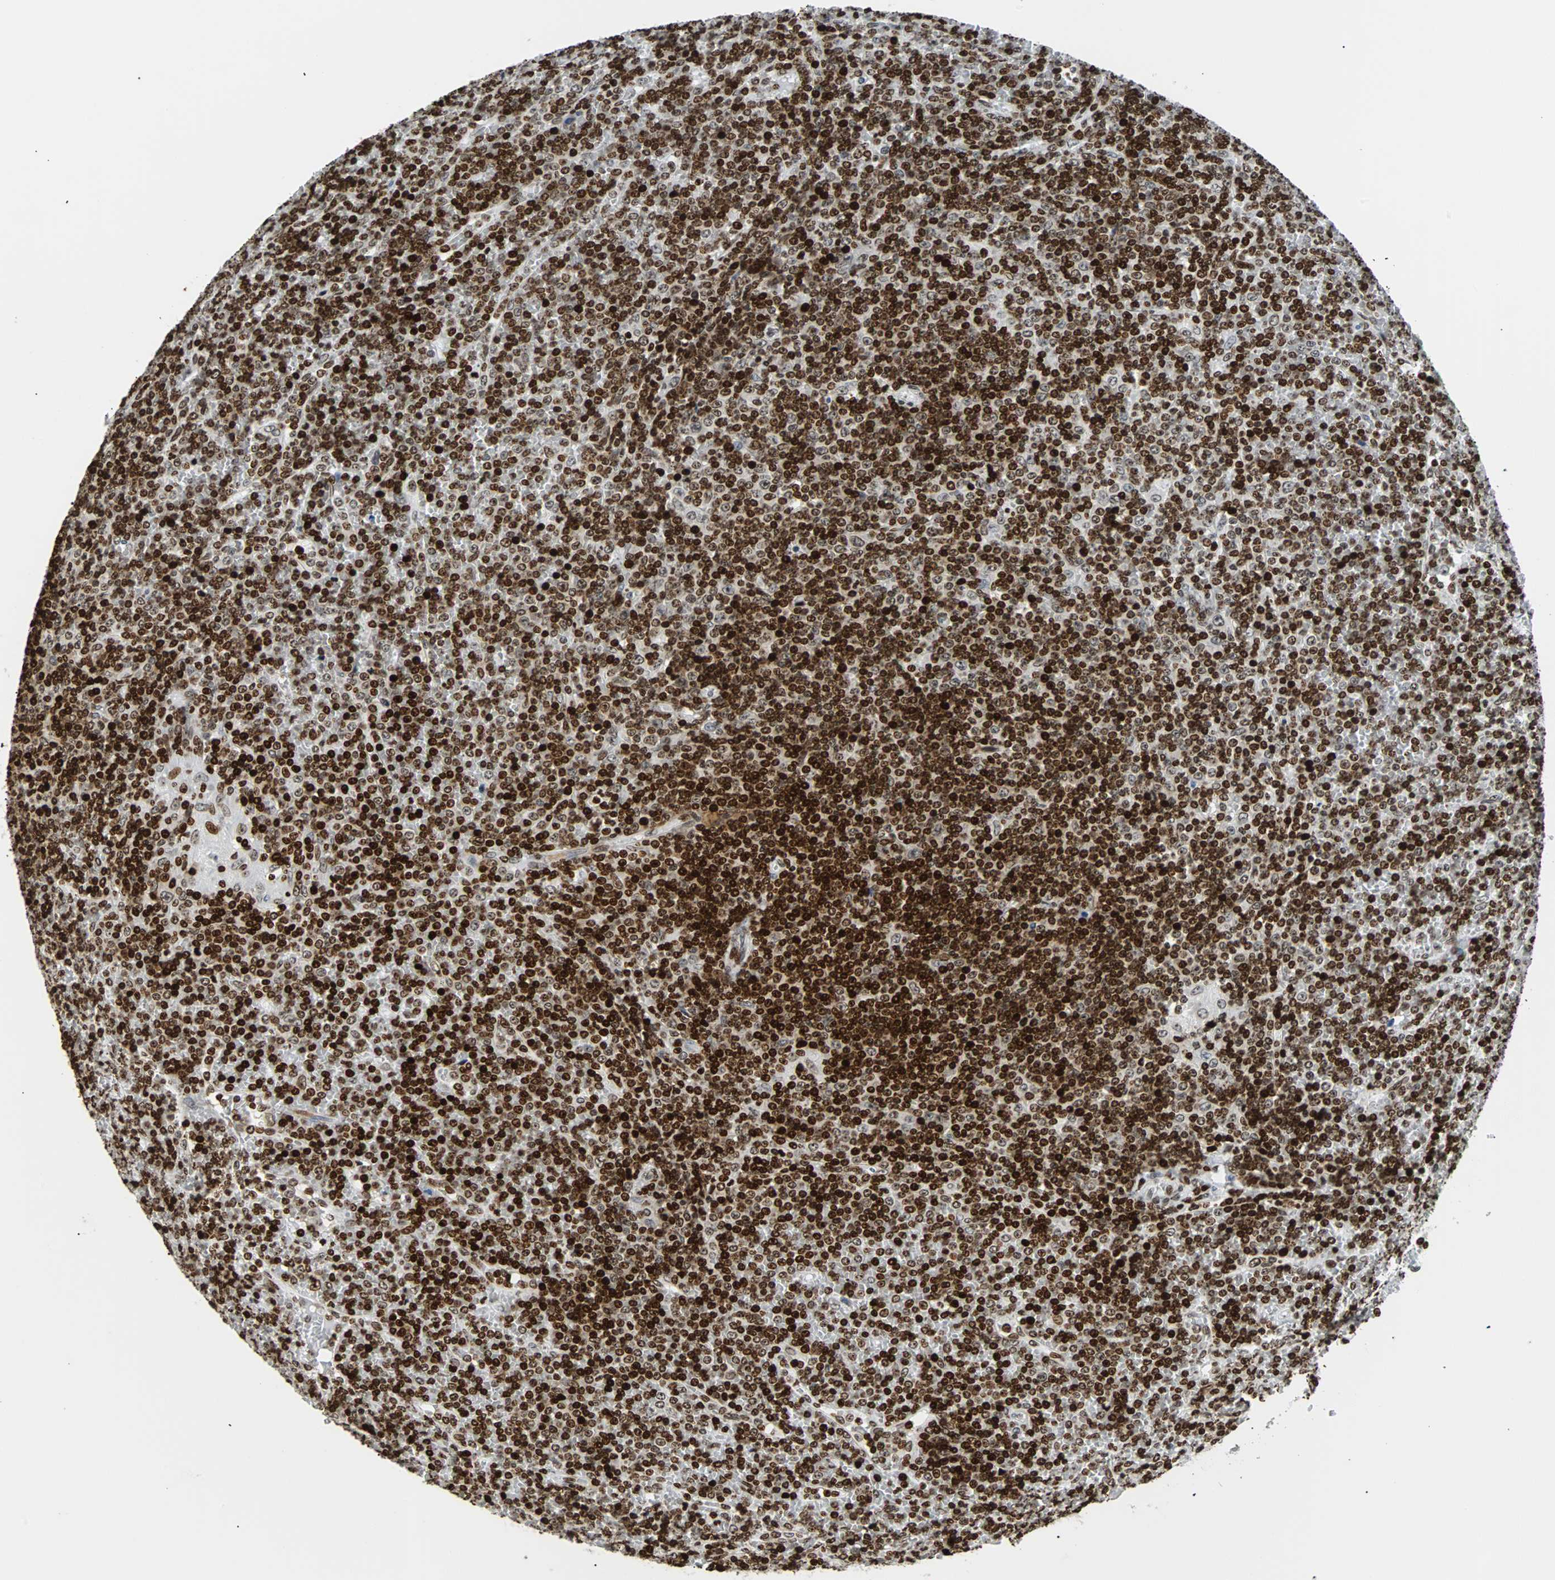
{"staining": {"intensity": "strong", "quantity": ">75%", "location": "nuclear"}, "tissue": "lymphoma", "cell_type": "Tumor cells", "image_type": "cancer", "snomed": [{"axis": "morphology", "description": "Malignant lymphoma, non-Hodgkin's type, Low grade"}, {"axis": "topography", "description": "Spleen"}], "caption": "Protein positivity by immunohistochemistry (IHC) exhibits strong nuclear staining in about >75% of tumor cells in low-grade malignant lymphoma, non-Hodgkin's type.", "gene": "ZNF131", "patient": {"sex": "female", "age": 19}}